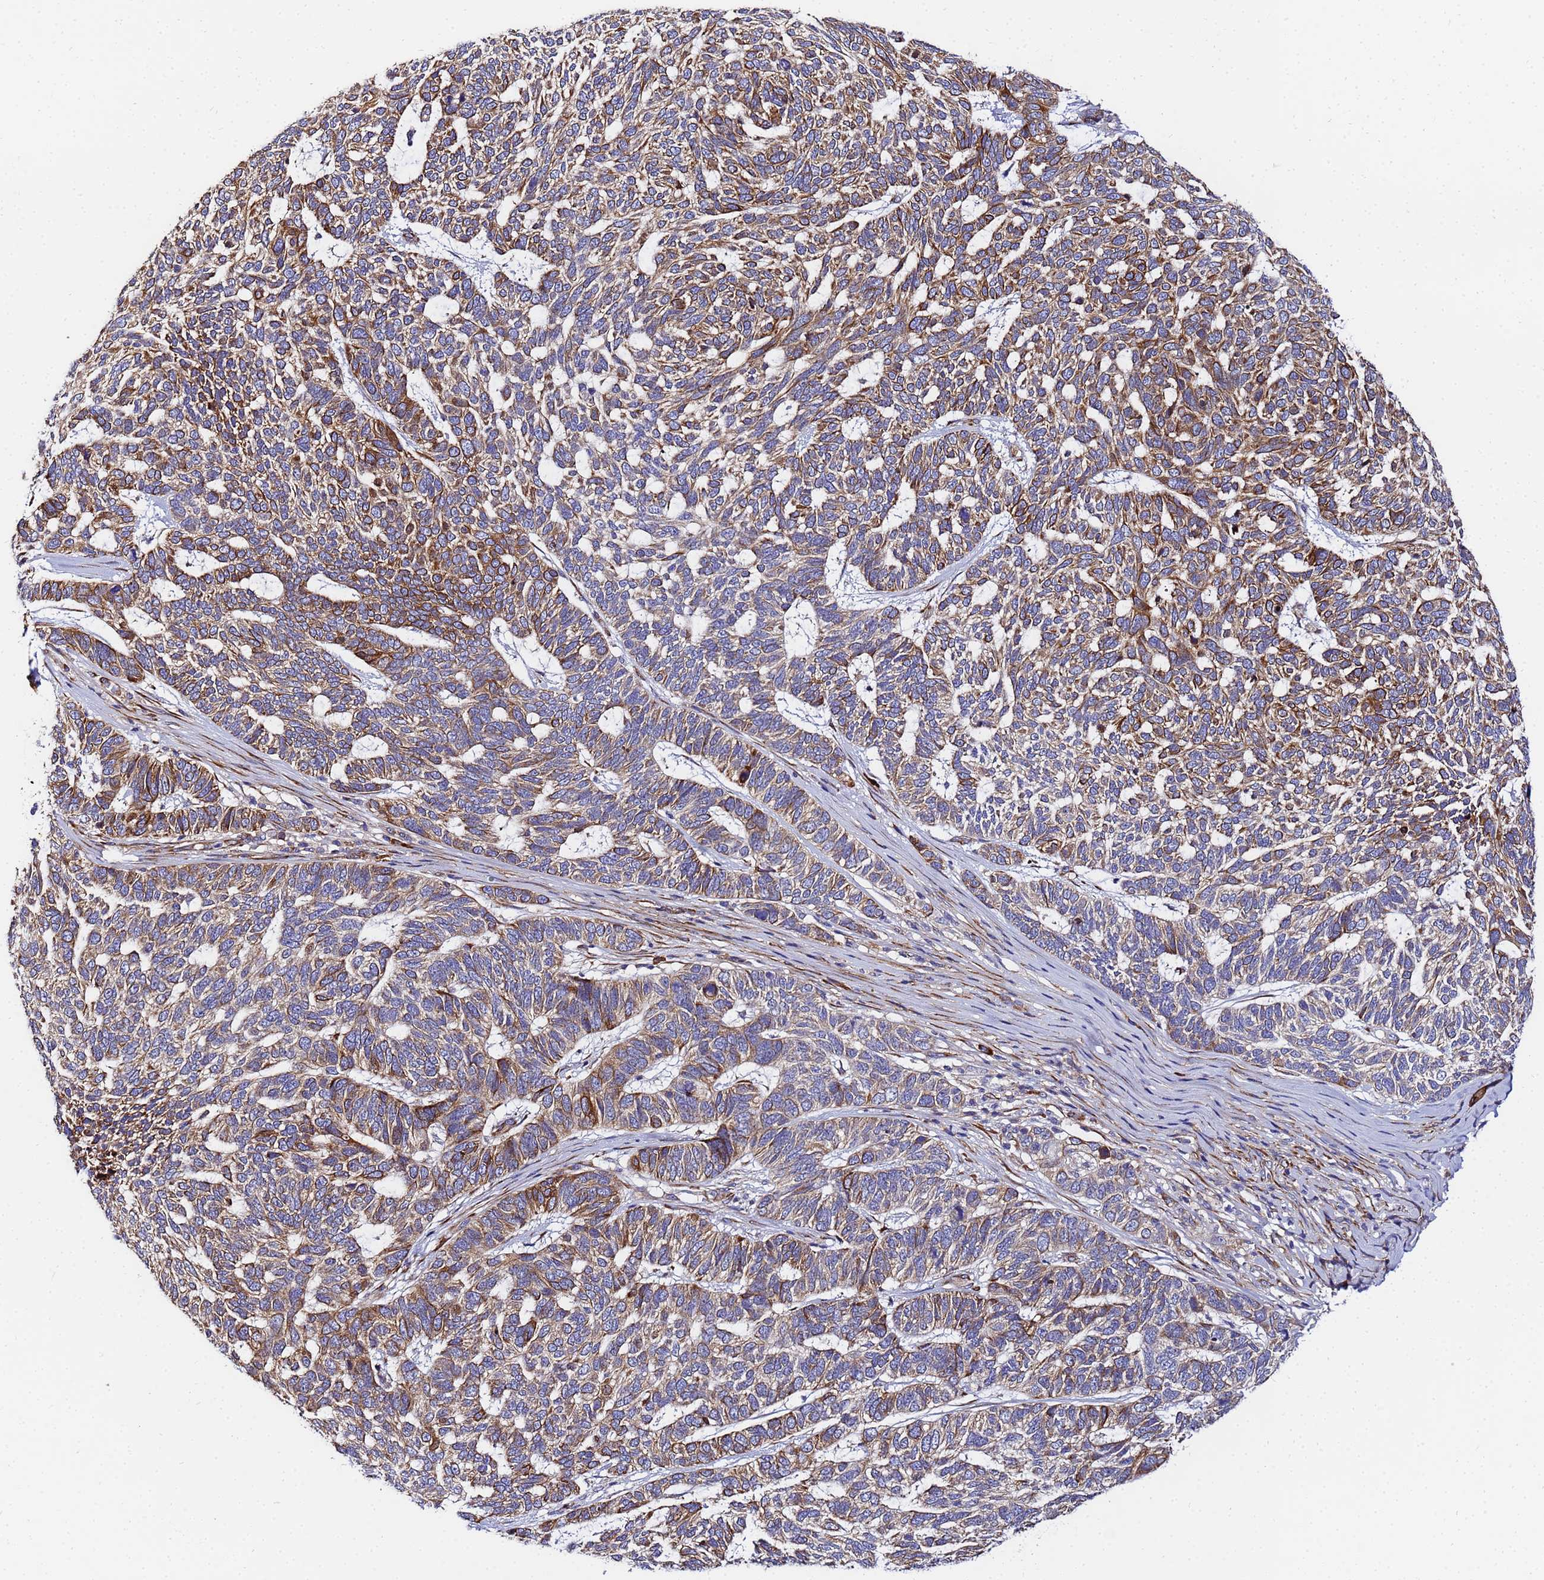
{"staining": {"intensity": "moderate", "quantity": ">75%", "location": "cytoplasmic/membranous"}, "tissue": "skin cancer", "cell_type": "Tumor cells", "image_type": "cancer", "snomed": [{"axis": "morphology", "description": "Basal cell carcinoma"}, {"axis": "topography", "description": "Skin"}], "caption": "Brown immunohistochemical staining in human skin cancer shows moderate cytoplasmic/membranous positivity in about >75% of tumor cells. (DAB (3,3'-diaminobenzidine) = brown stain, brightfield microscopy at high magnification).", "gene": "POM121", "patient": {"sex": "female", "age": 65}}